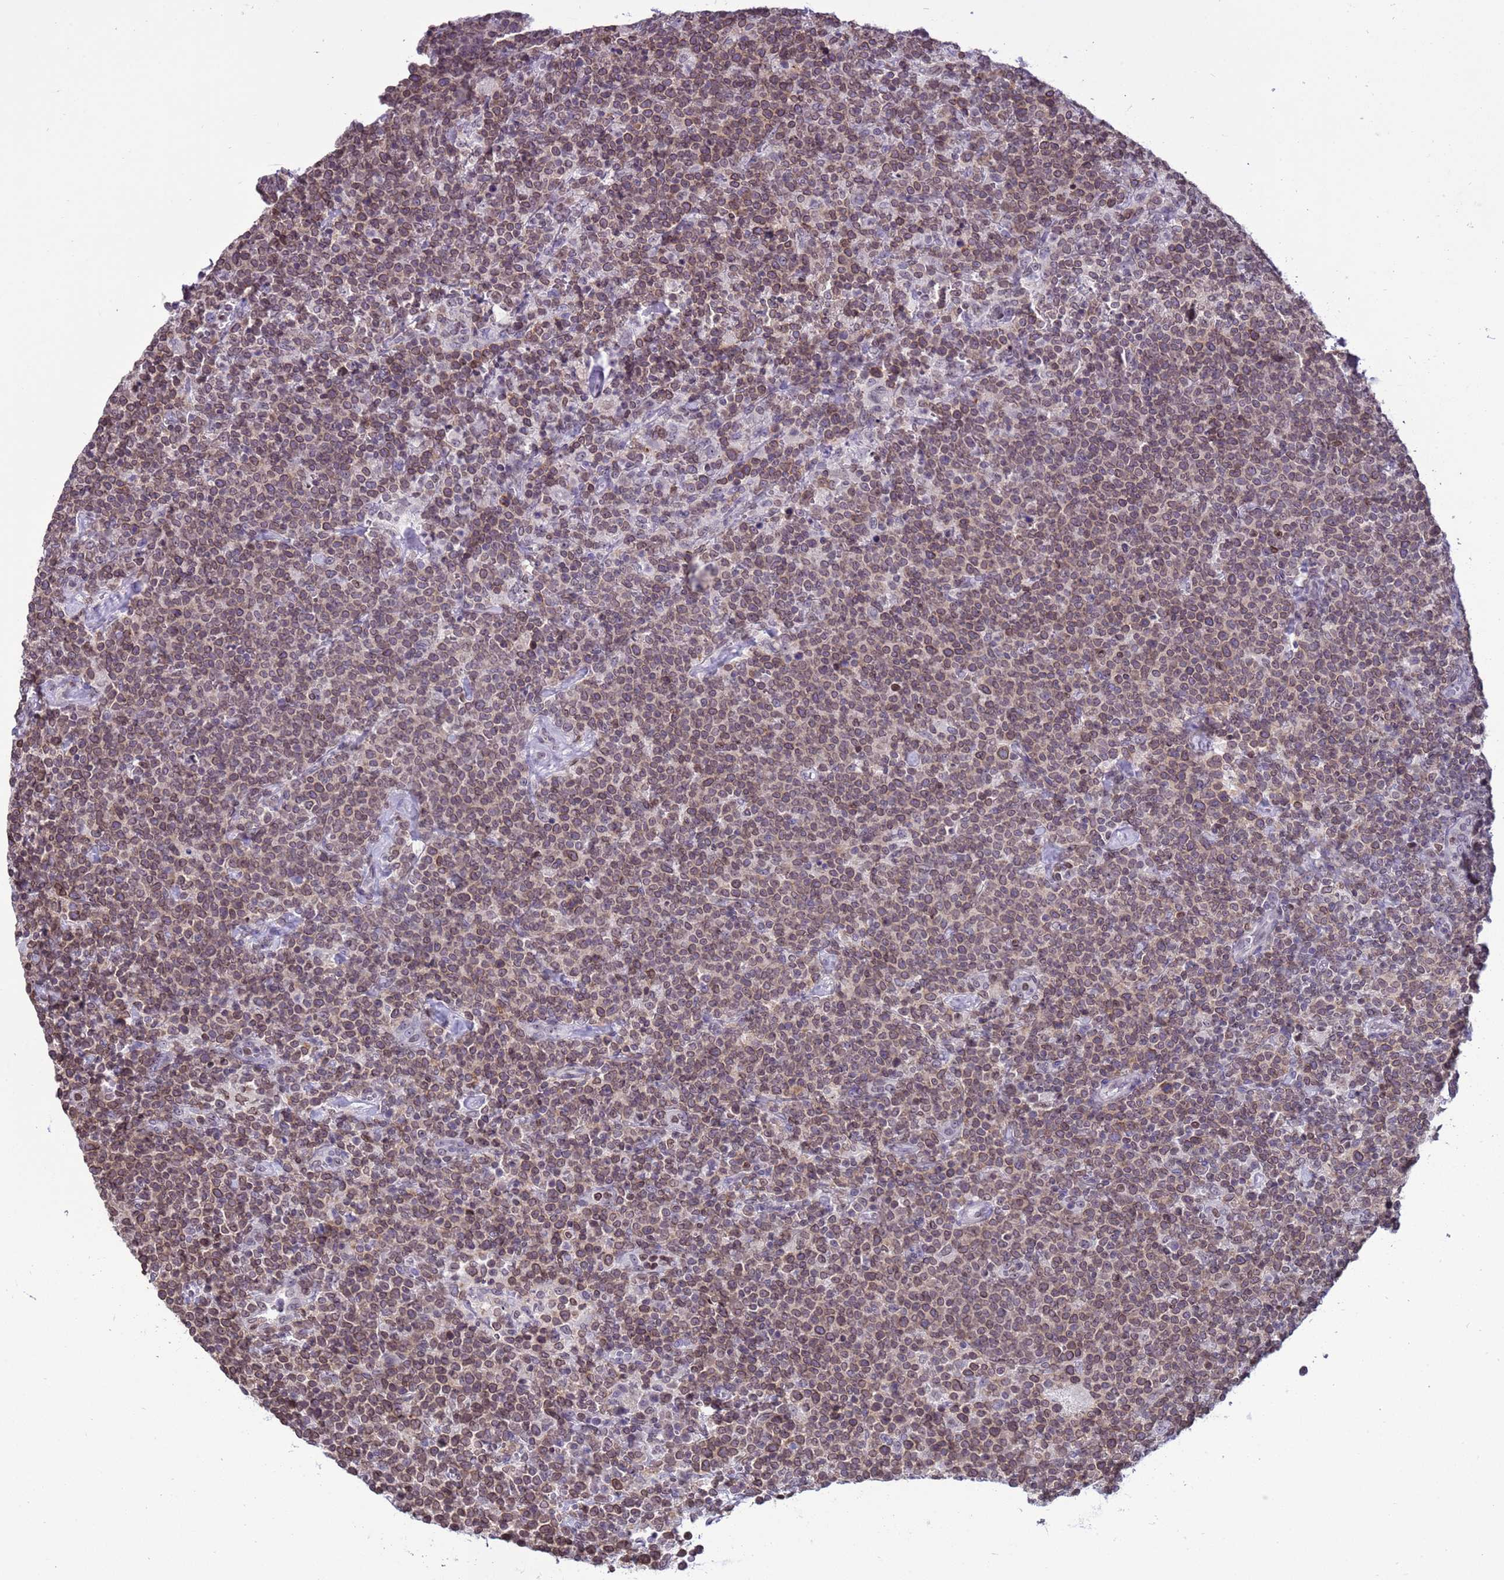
{"staining": {"intensity": "weak", "quantity": ">75%", "location": "cytoplasmic/membranous,nuclear"}, "tissue": "lymphoma", "cell_type": "Tumor cells", "image_type": "cancer", "snomed": [{"axis": "morphology", "description": "Malignant lymphoma, non-Hodgkin's type, High grade"}, {"axis": "topography", "description": "Lymph node"}], "caption": "Tumor cells show weak cytoplasmic/membranous and nuclear positivity in about >75% of cells in lymphoma.", "gene": "DHX37", "patient": {"sex": "male", "age": 61}}